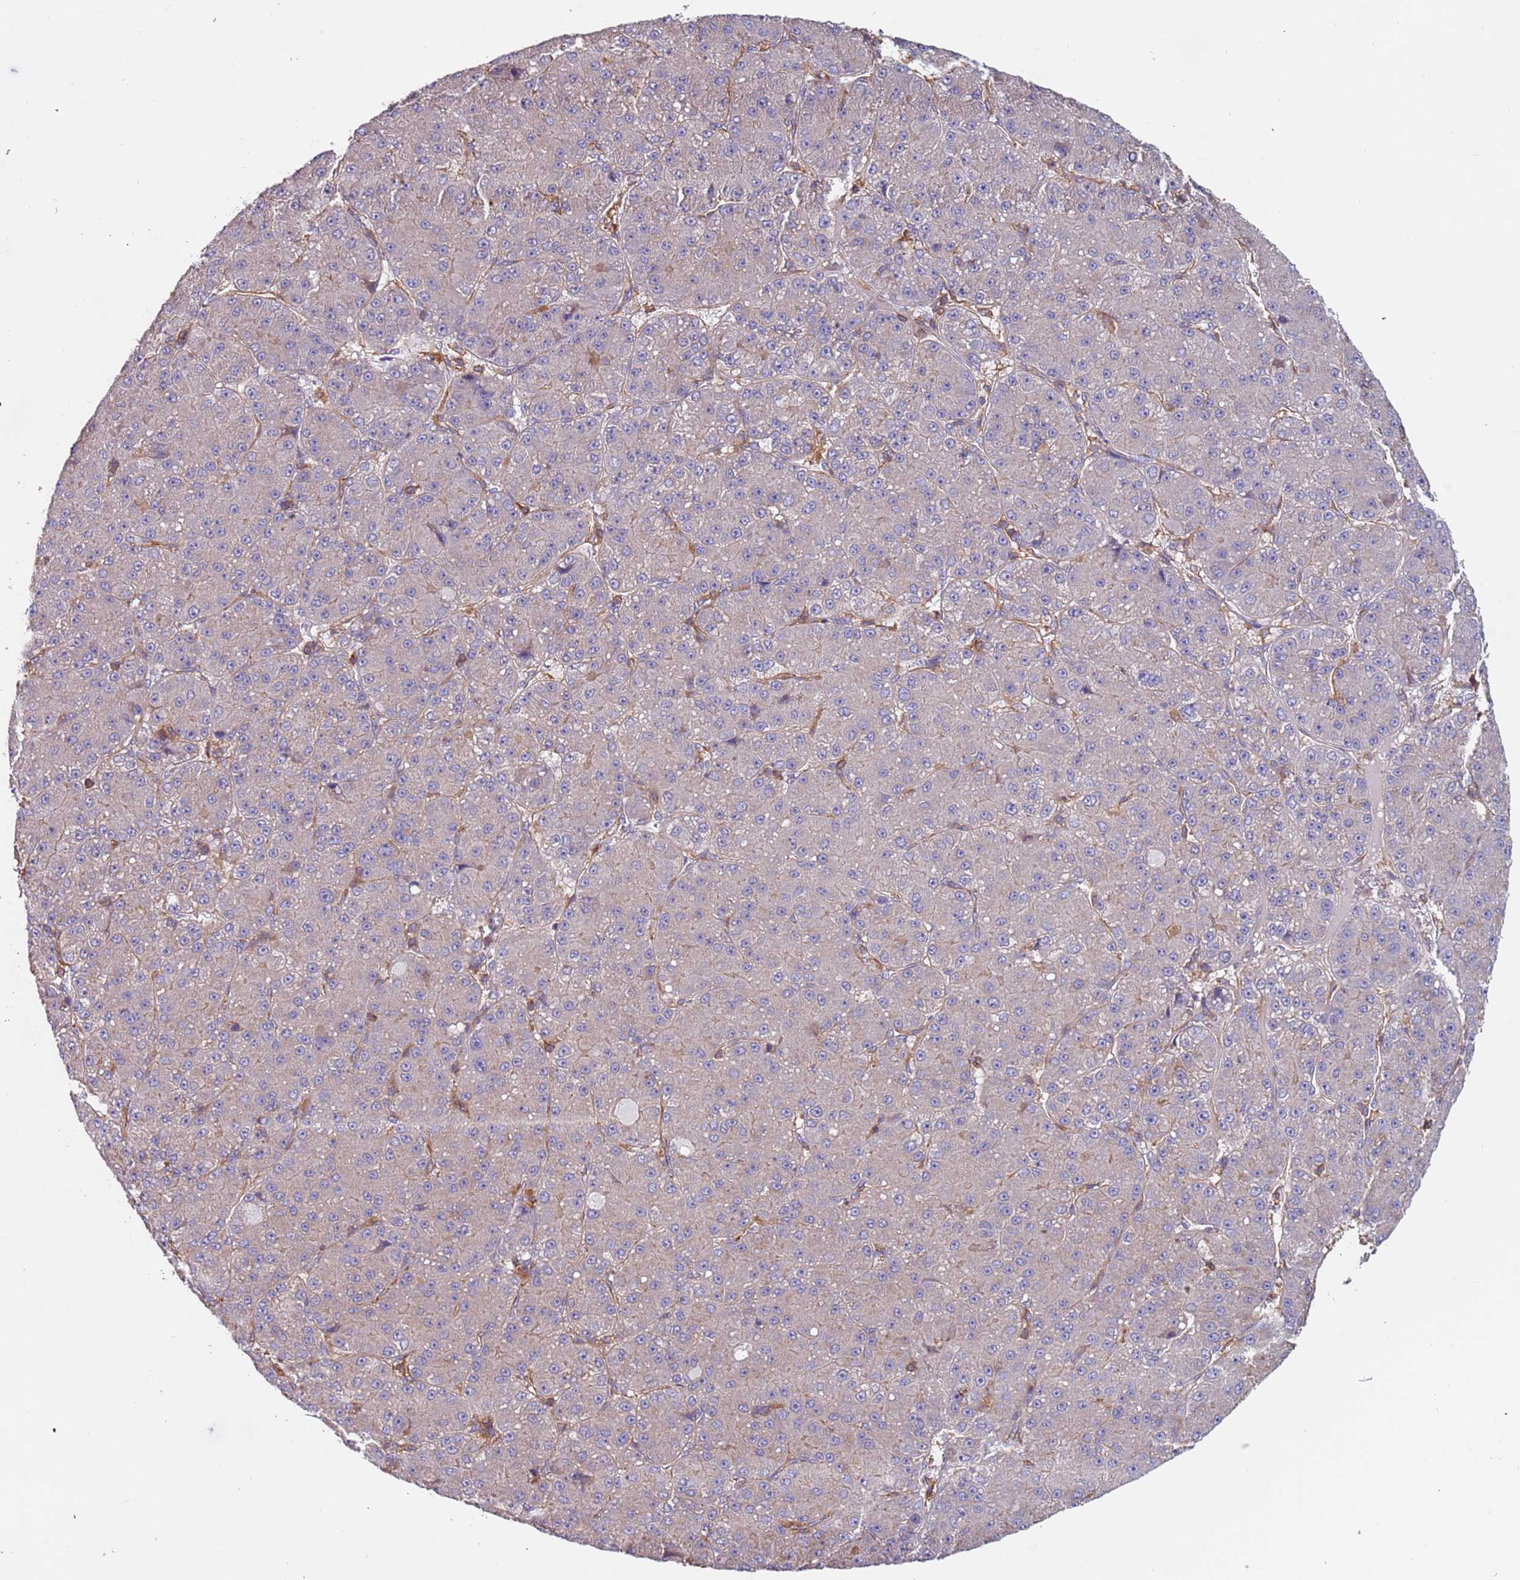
{"staining": {"intensity": "negative", "quantity": "none", "location": "none"}, "tissue": "liver cancer", "cell_type": "Tumor cells", "image_type": "cancer", "snomed": [{"axis": "morphology", "description": "Carcinoma, Hepatocellular, NOS"}, {"axis": "topography", "description": "Liver"}], "caption": "There is no significant expression in tumor cells of liver cancer (hepatocellular carcinoma).", "gene": "SYT4", "patient": {"sex": "male", "age": 67}}